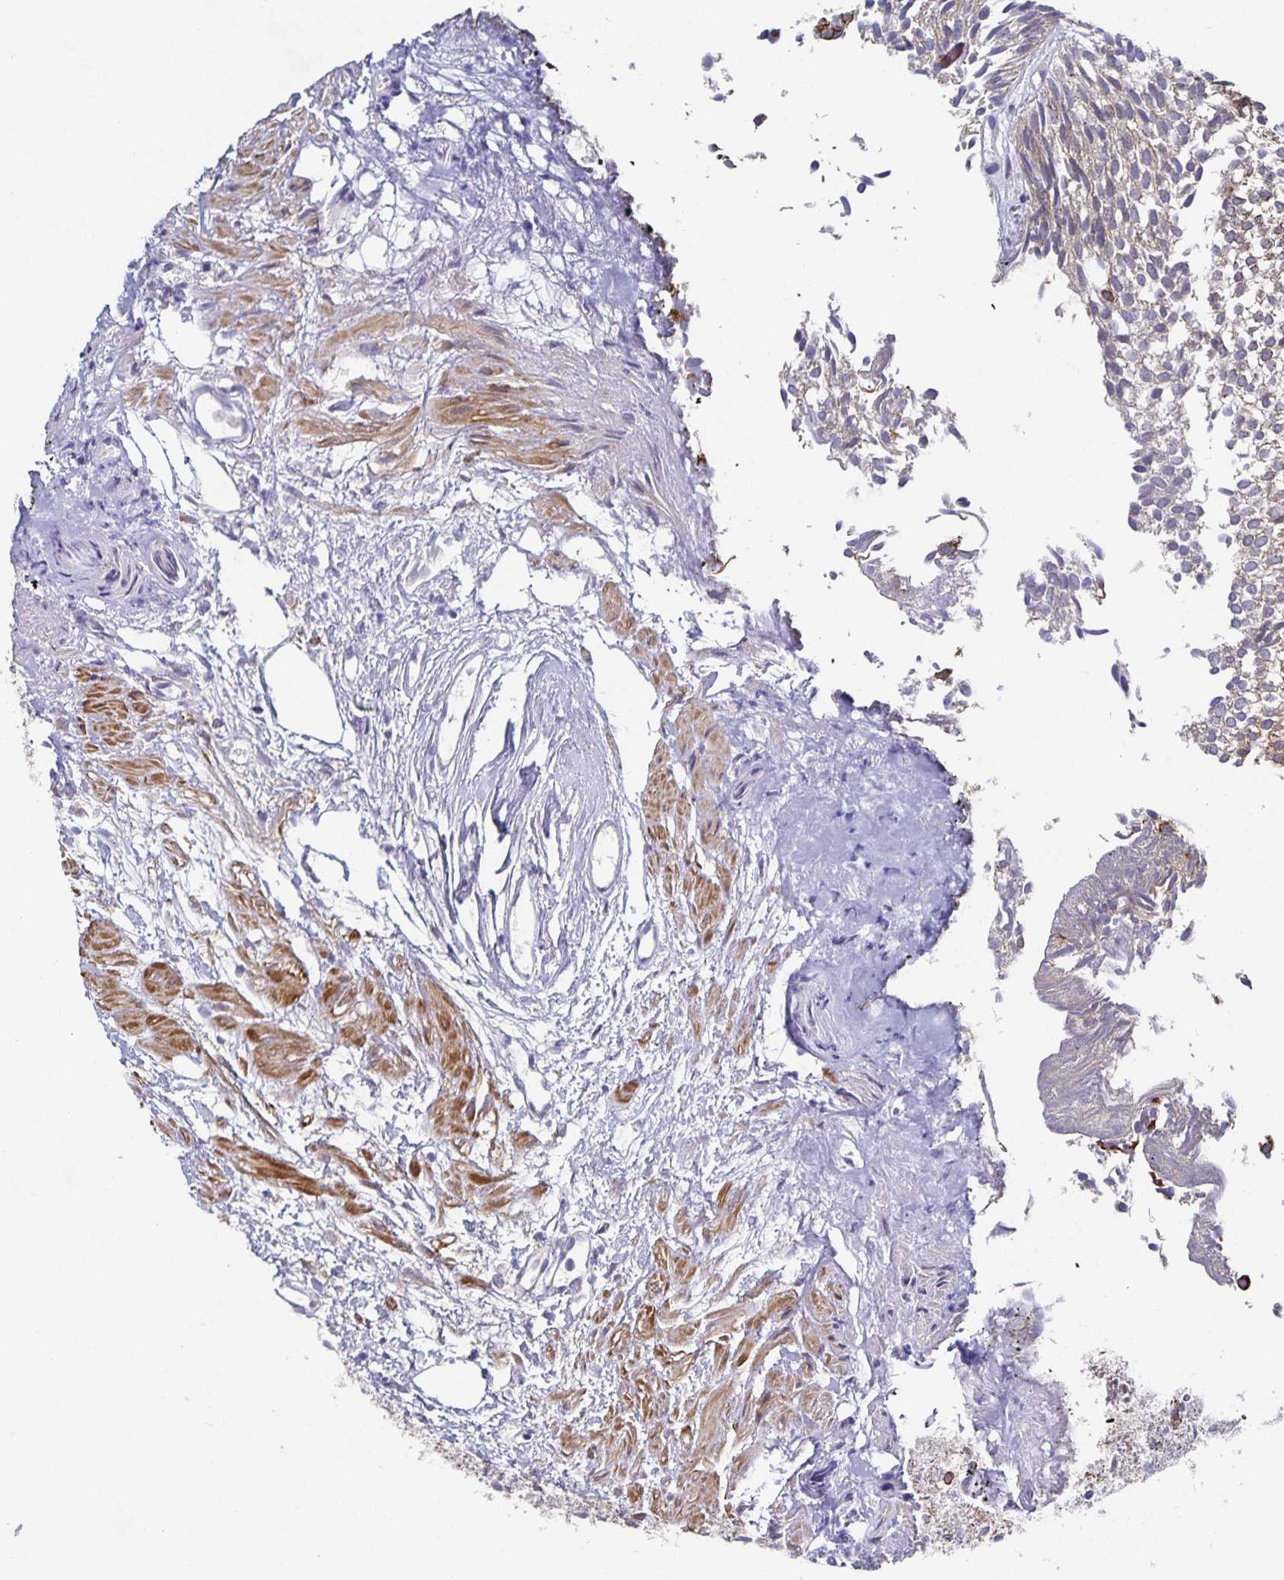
{"staining": {"intensity": "moderate", "quantity": "25%-75%", "location": "cytoplasmic/membranous"}, "tissue": "urothelial cancer", "cell_type": "Tumor cells", "image_type": "cancer", "snomed": [{"axis": "morphology", "description": "Urothelial carcinoma, Low grade"}, {"axis": "topography", "description": "Urinary bladder"}], "caption": "A medium amount of moderate cytoplasmic/membranous expression is seen in approximately 25%-75% of tumor cells in urothelial cancer tissue.", "gene": "ZIK1", "patient": {"sex": "male", "age": 91}}